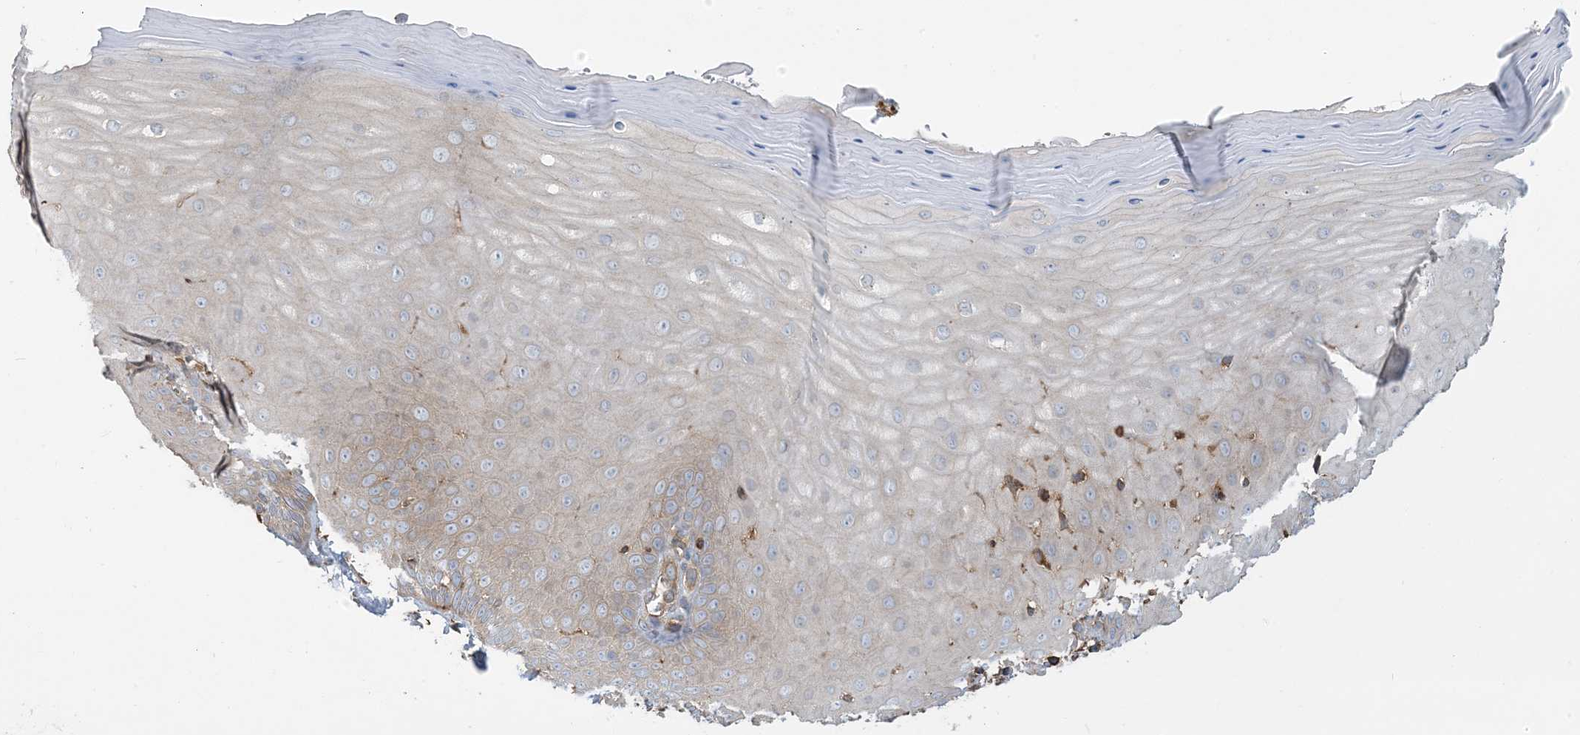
{"staining": {"intensity": "negative", "quantity": "none", "location": "none"}, "tissue": "cervix", "cell_type": "Glandular cells", "image_type": "normal", "snomed": [{"axis": "morphology", "description": "Normal tissue, NOS"}, {"axis": "topography", "description": "Cervix"}], "caption": "High magnification brightfield microscopy of normal cervix stained with DAB (3,3'-diaminobenzidine) (brown) and counterstained with hematoxylin (blue): glandular cells show no significant expression.", "gene": "SFMBT2", "patient": {"sex": "female", "age": 55}}